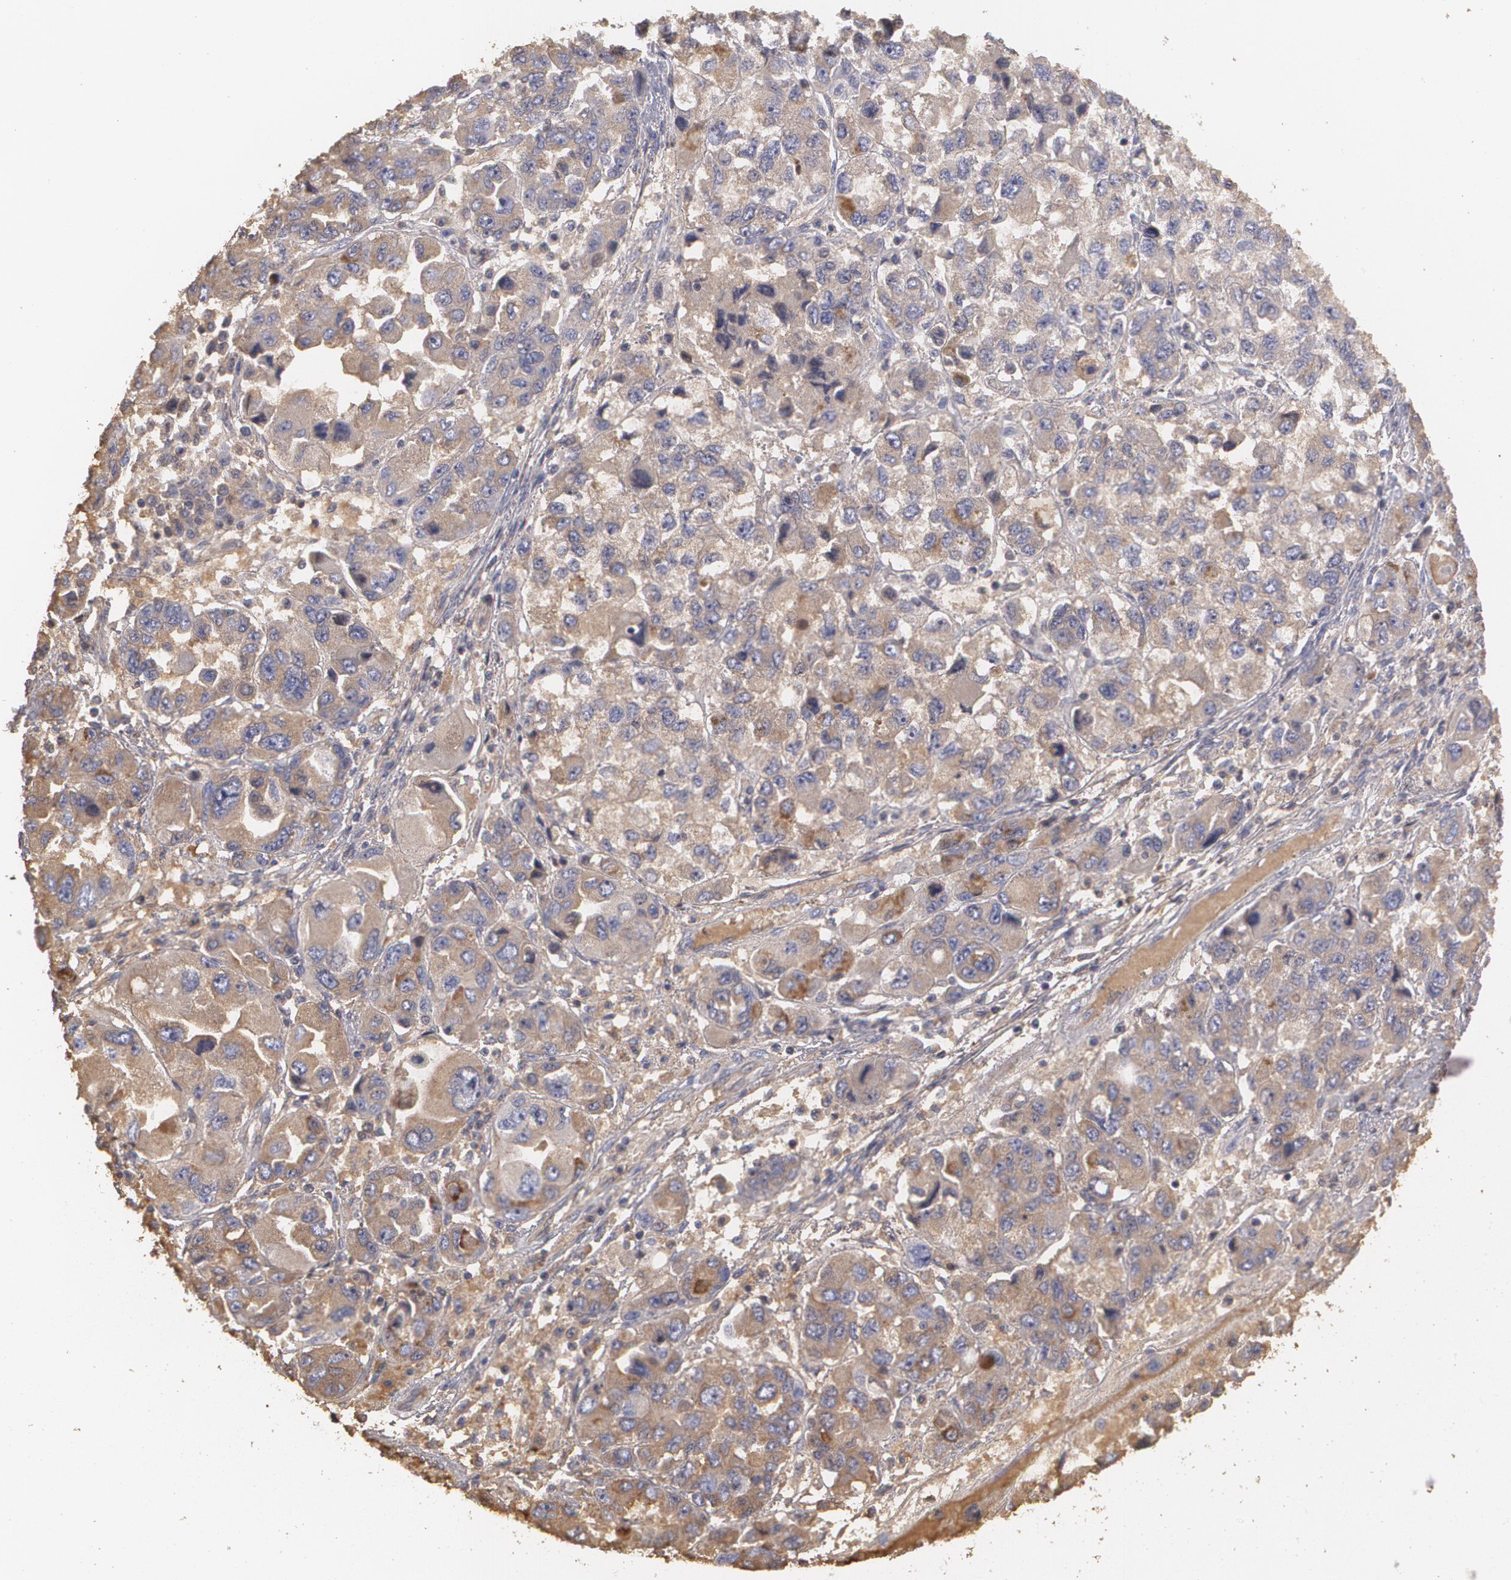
{"staining": {"intensity": "moderate", "quantity": ">75%", "location": "cytoplasmic/membranous"}, "tissue": "ovarian cancer", "cell_type": "Tumor cells", "image_type": "cancer", "snomed": [{"axis": "morphology", "description": "Cystadenocarcinoma, serous, NOS"}, {"axis": "topography", "description": "Ovary"}], "caption": "This photomicrograph shows immunohistochemistry (IHC) staining of human serous cystadenocarcinoma (ovarian), with medium moderate cytoplasmic/membranous staining in approximately >75% of tumor cells.", "gene": "SERPINA1", "patient": {"sex": "female", "age": 84}}